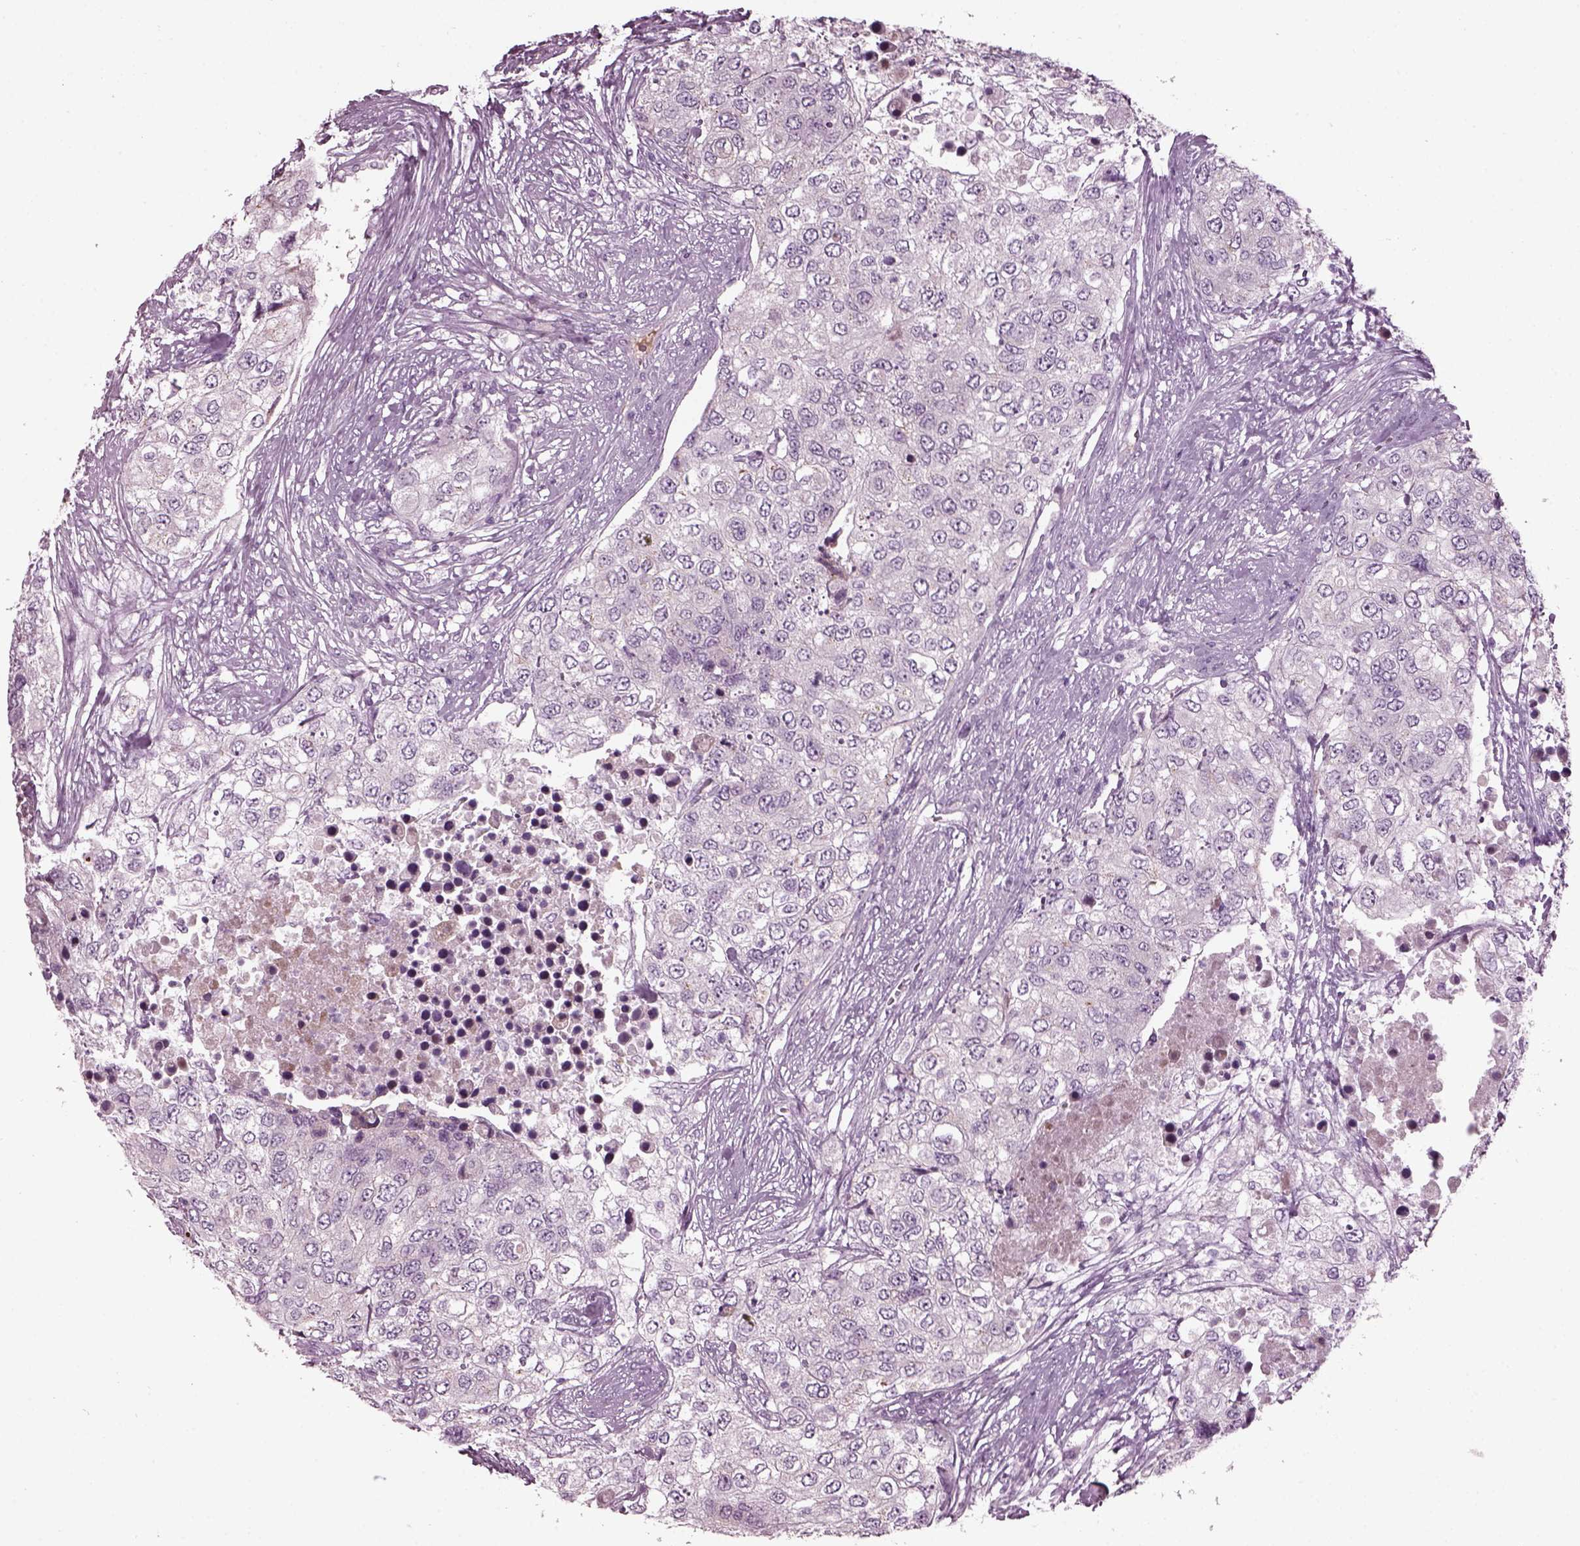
{"staining": {"intensity": "negative", "quantity": "none", "location": "none"}, "tissue": "urothelial cancer", "cell_type": "Tumor cells", "image_type": "cancer", "snomed": [{"axis": "morphology", "description": "Urothelial carcinoma, High grade"}, {"axis": "topography", "description": "Urinary bladder"}], "caption": "Tumor cells show no significant protein staining in urothelial carcinoma (high-grade). Nuclei are stained in blue.", "gene": "DPYSL5", "patient": {"sex": "female", "age": 78}}